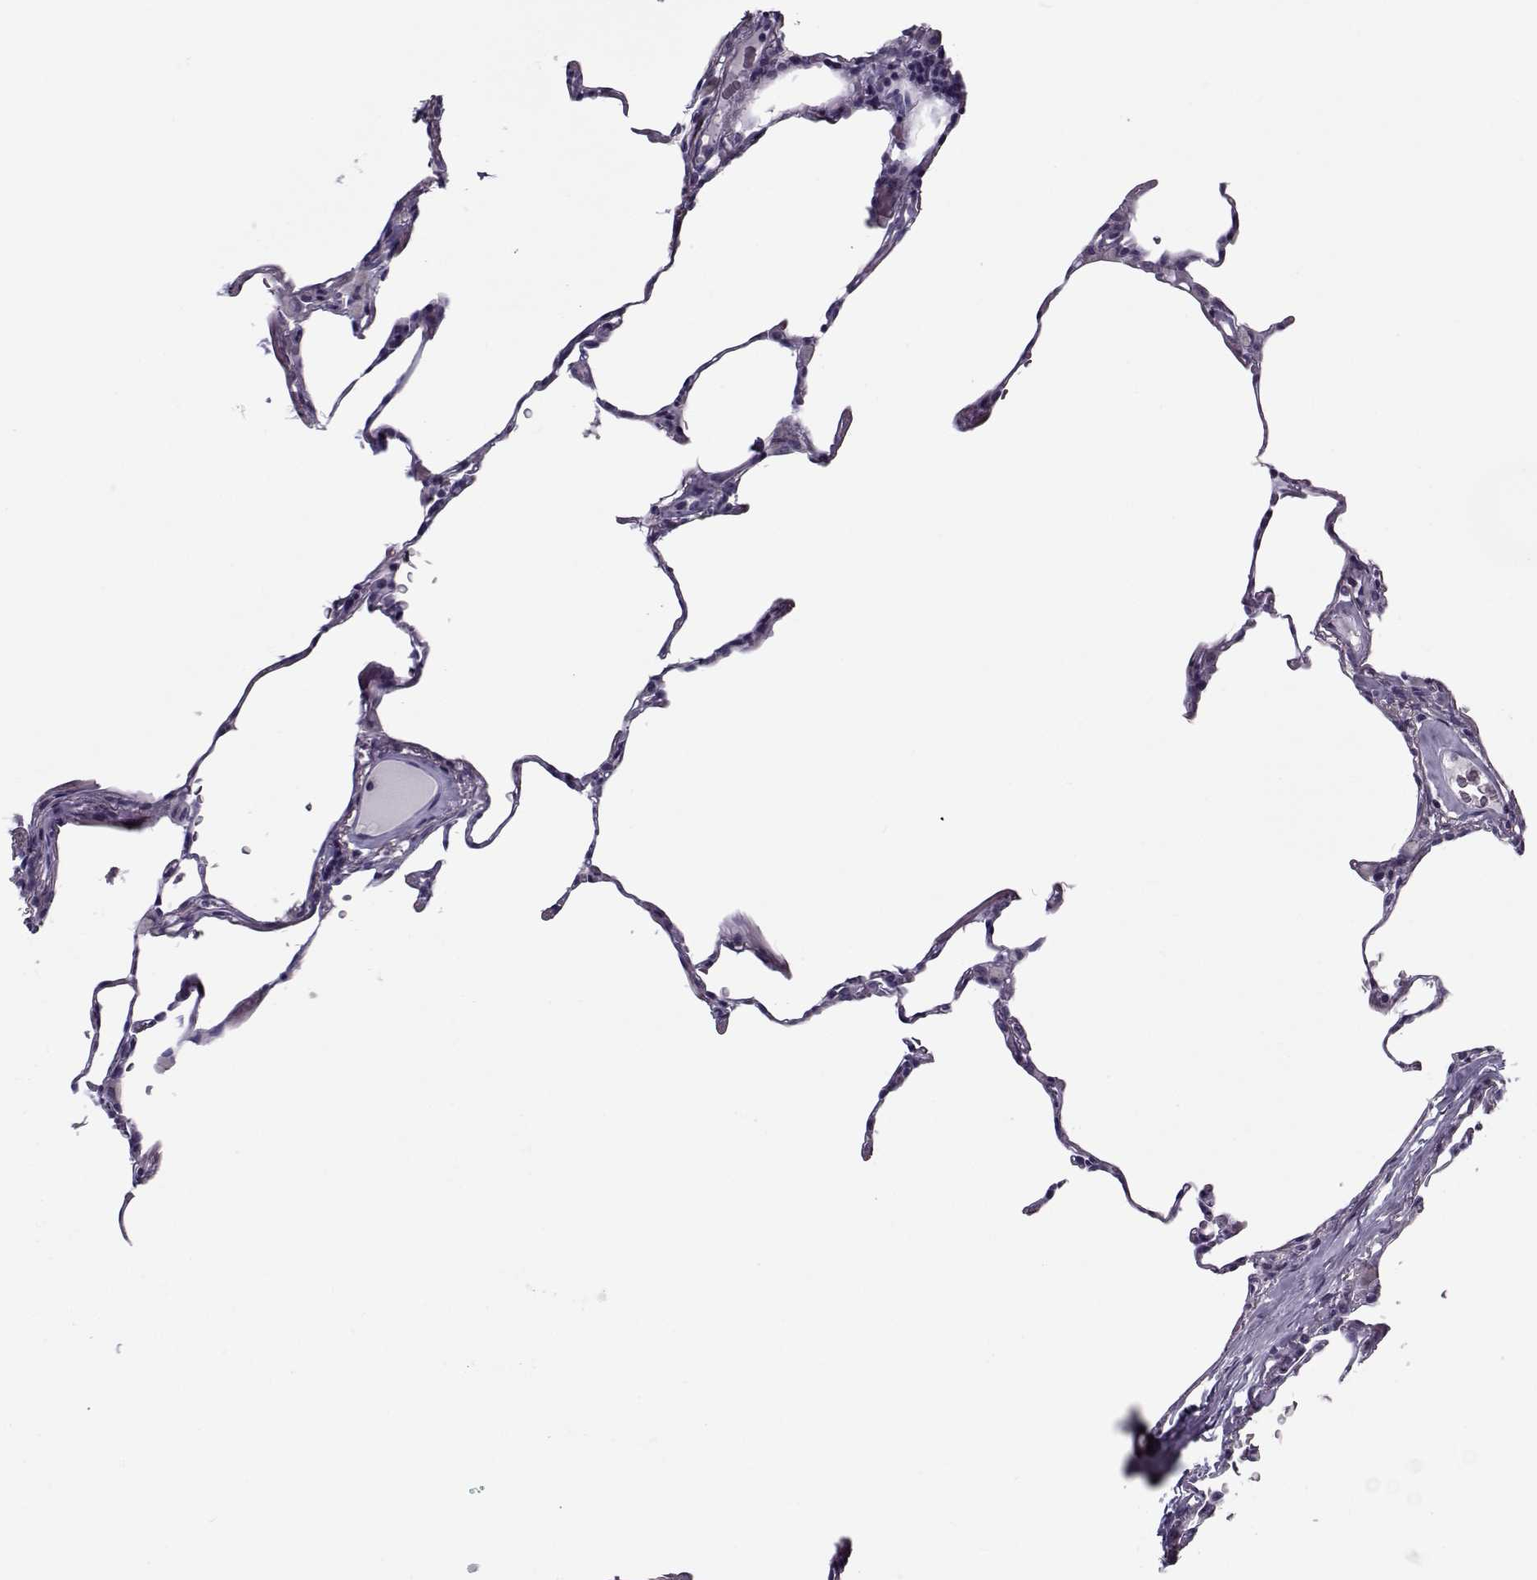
{"staining": {"intensity": "negative", "quantity": "none", "location": "none"}, "tissue": "lung", "cell_type": "Alveolar cells", "image_type": "normal", "snomed": [{"axis": "morphology", "description": "Normal tissue, NOS"}, {"axis": "topography", "description": "Lung"}], "caption": "This is a image of immunohistochemistry (IHC) staining of unremarkable lung, which shows no staining in alveolar cells. The staining is performed using DAB (3,3'-diaminobenzidine) brown chromogen with nuclei counter-stained in using hematoxylin.", "gene": "PP2D1", "patient": {"sex": "female", "age": 57}}